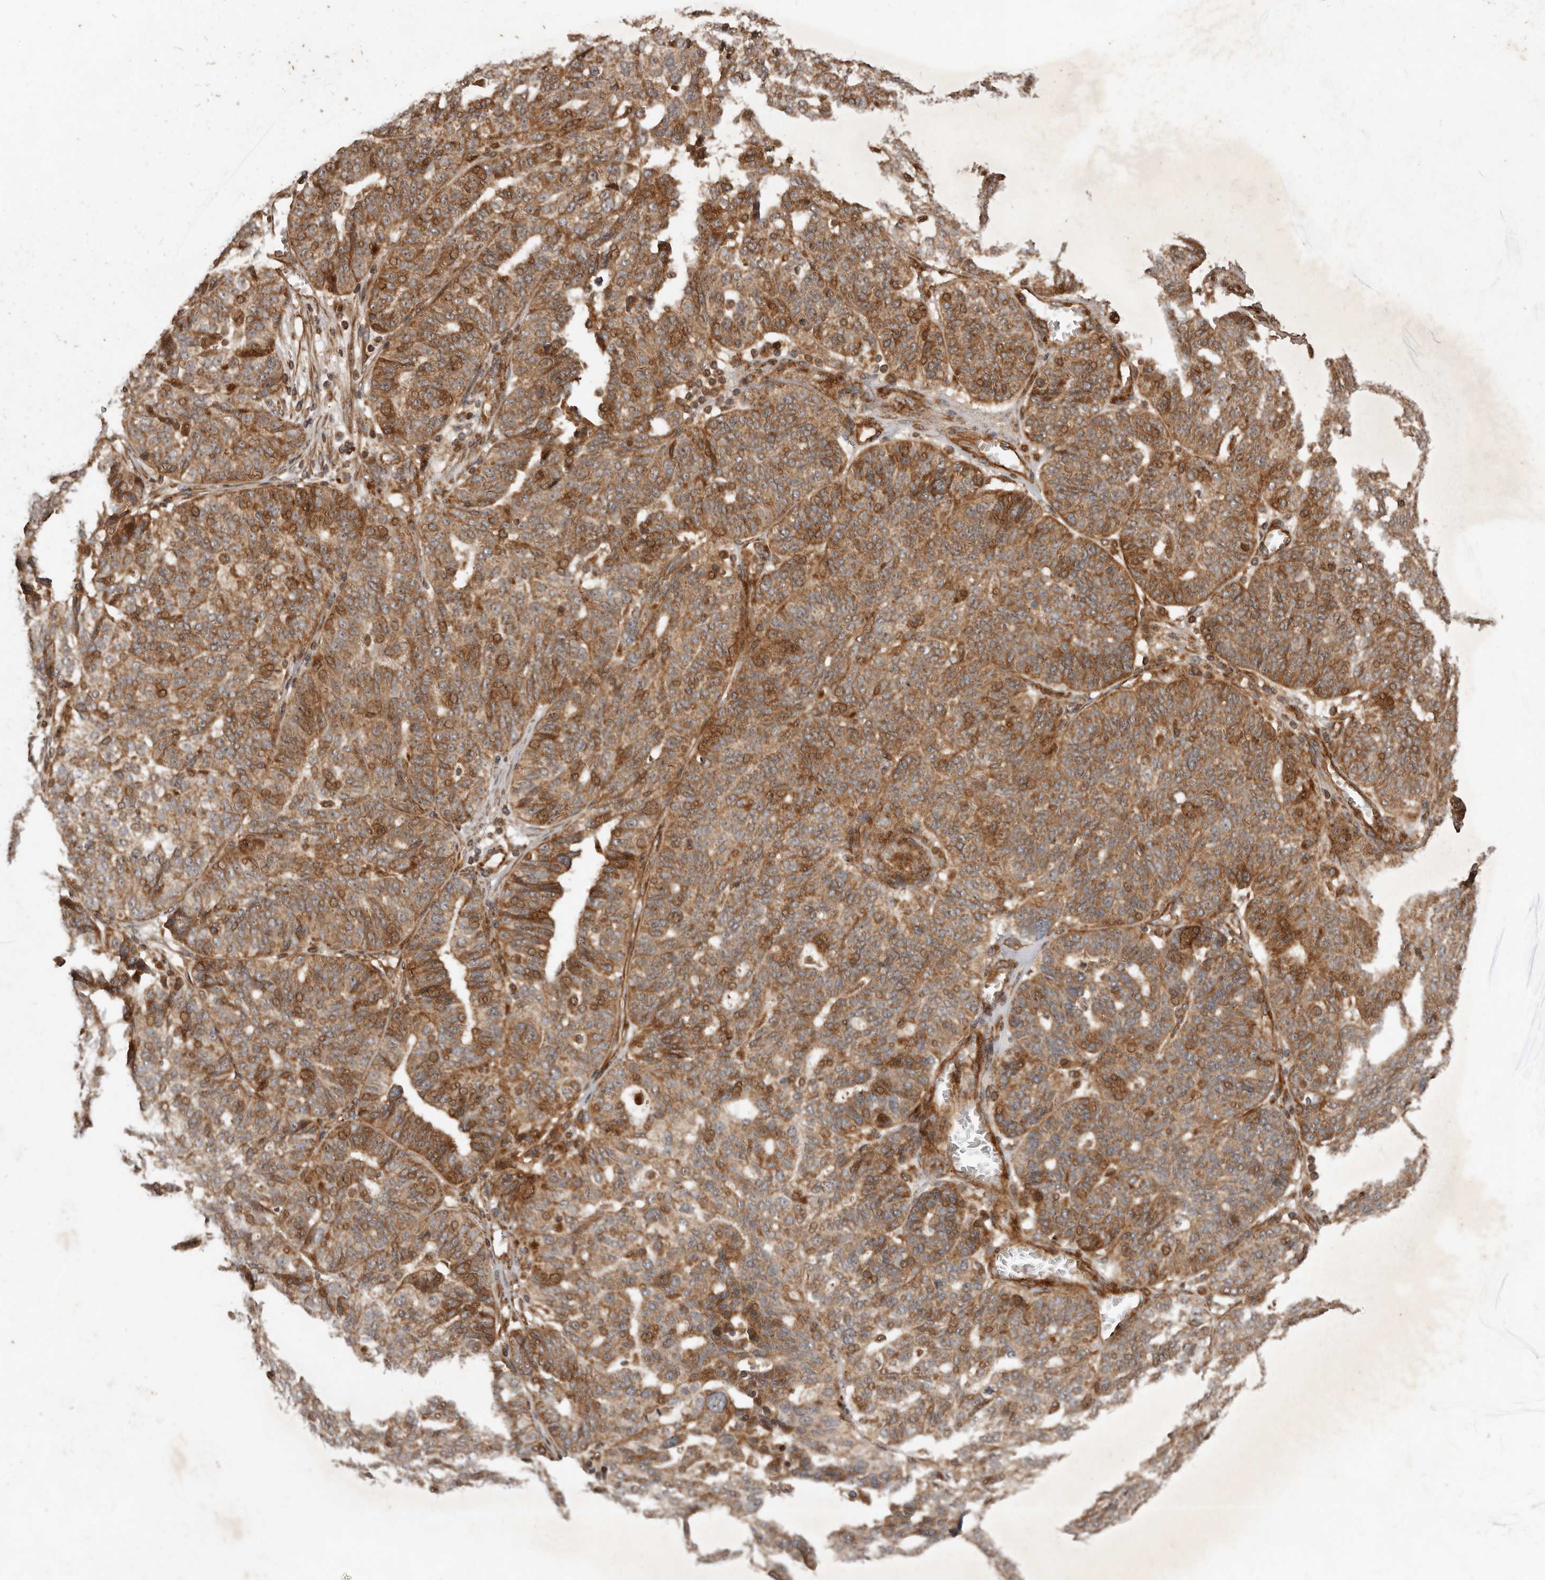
{"staining": {"intensity": "moderate", "quantity": ">75%", "location": "cytoplasmic/membranous,nuclear"}, "tissue": "ovarian cancer", "cell_type": "Tumor cells", "image_type": "cancer", "snomed": [{"axis": "morphology", "description": "Cystadenocarcinoma, serous, NOS"}, {"axis": "topography", "description": "Ovary"}], "caption": "An immunohistochemistry photomicrograph of neoplastic tissue is shown. Protein staining in brown highlights moderate cytoplasmic/membranous and nuclear positivity in serous cystadenocarcinoma (ovarian) within tumor cells. (IHC, brightfield microscopy, high magnification).", "gene": "STK36", "patient": {"sex": "female", "age": 59}}